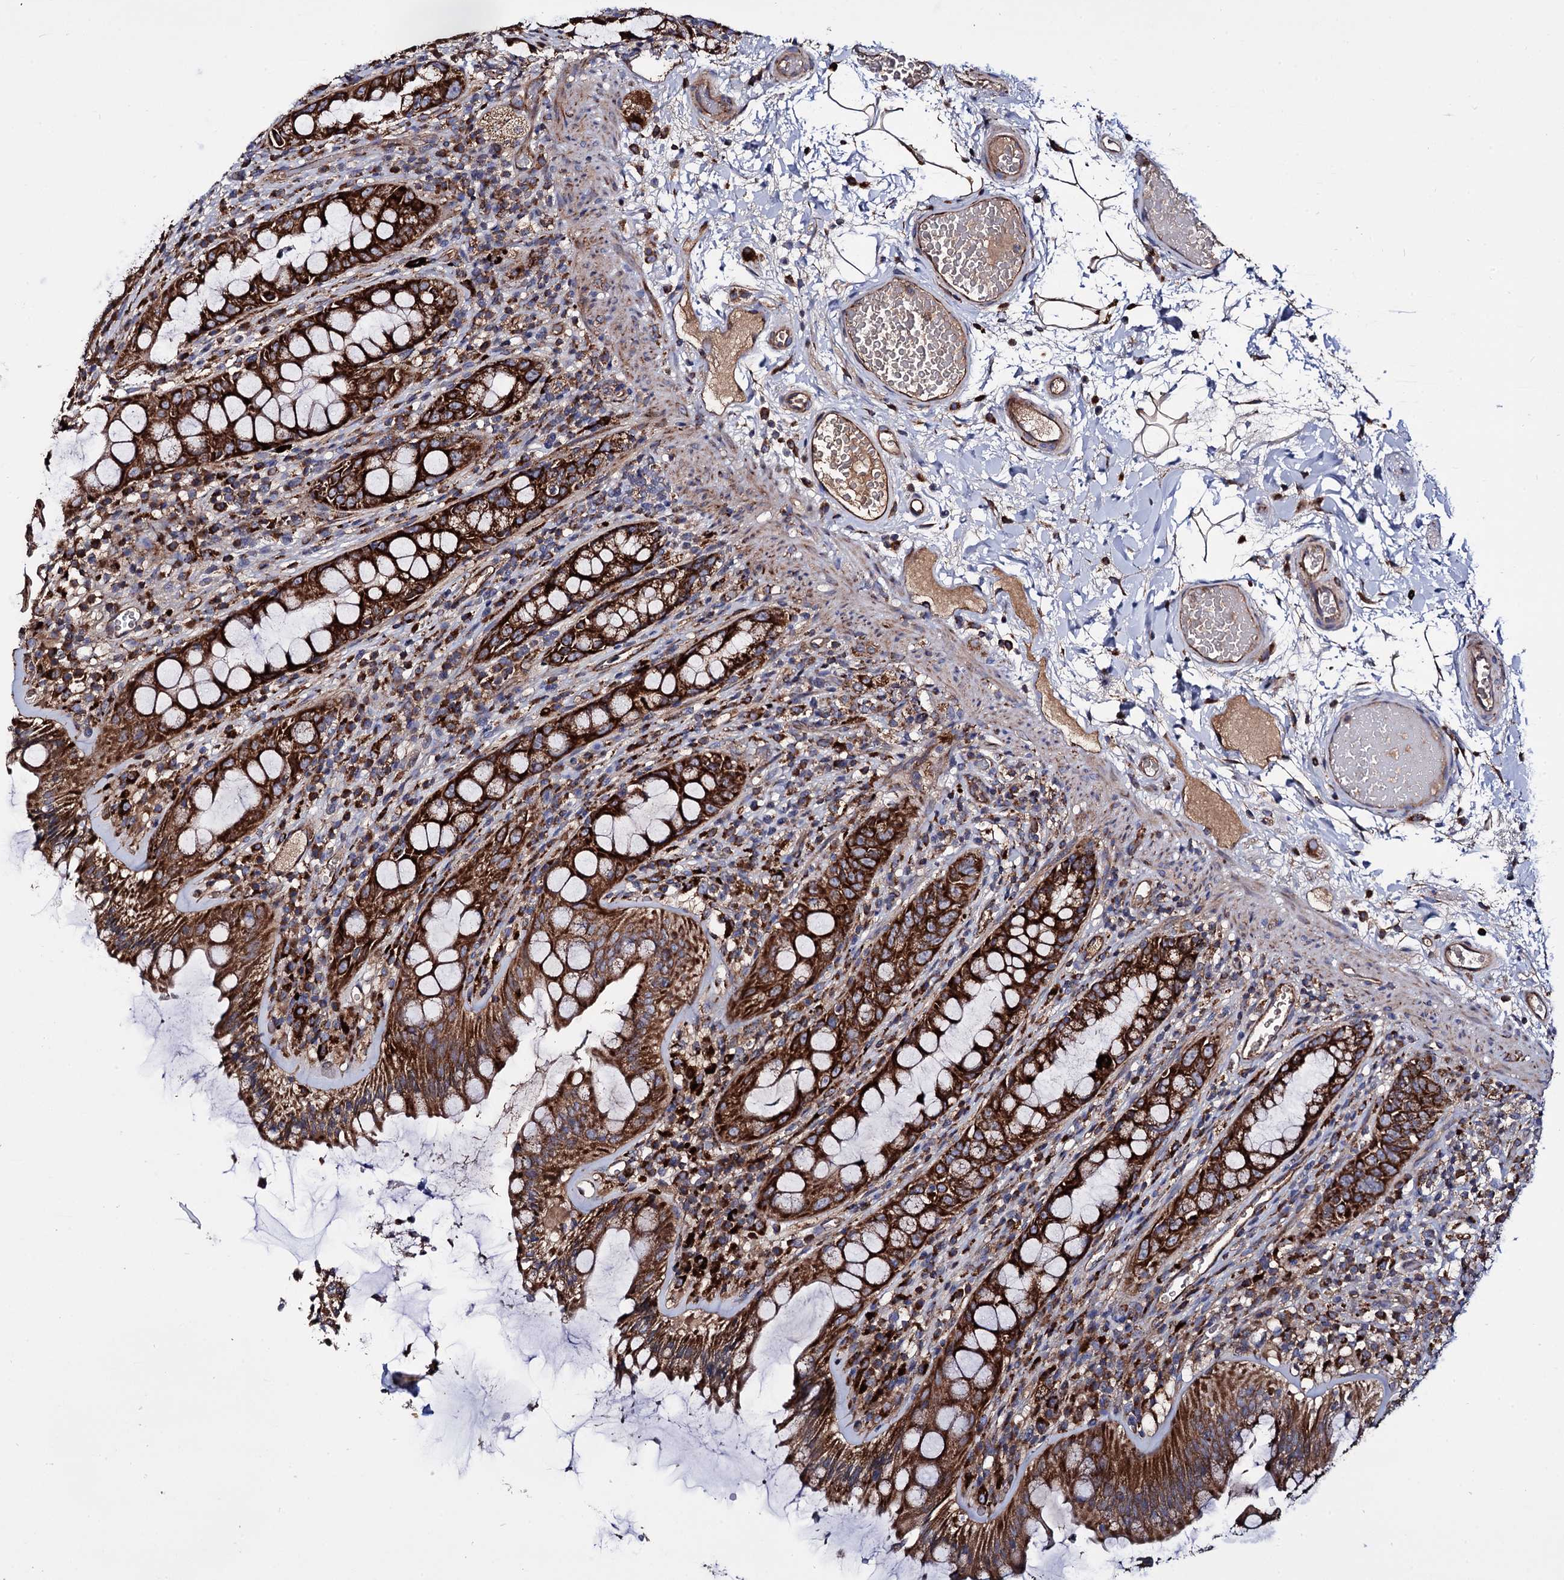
{"staining": {"intensity": "strong", "quantity": ">75%", "location": "cytoplasmic/membranous"}, "tissue": "rectum", "cell_type": "Glandular cells", "image_type": "normal", "snomed": [{"axis": "morphology", "description": "Normal tissue, NOS"}, {"axis": "topography", "description": "Rectum"}], "caption": "Rectum was stained to show a protein in brown. There is high levels of strong cytoplasmic/membranous staining in about >75% of glandular cells. Nuclei are stained in blue.", "gene": "IQCH", "patient": {"sex": "female", "age": 57}}